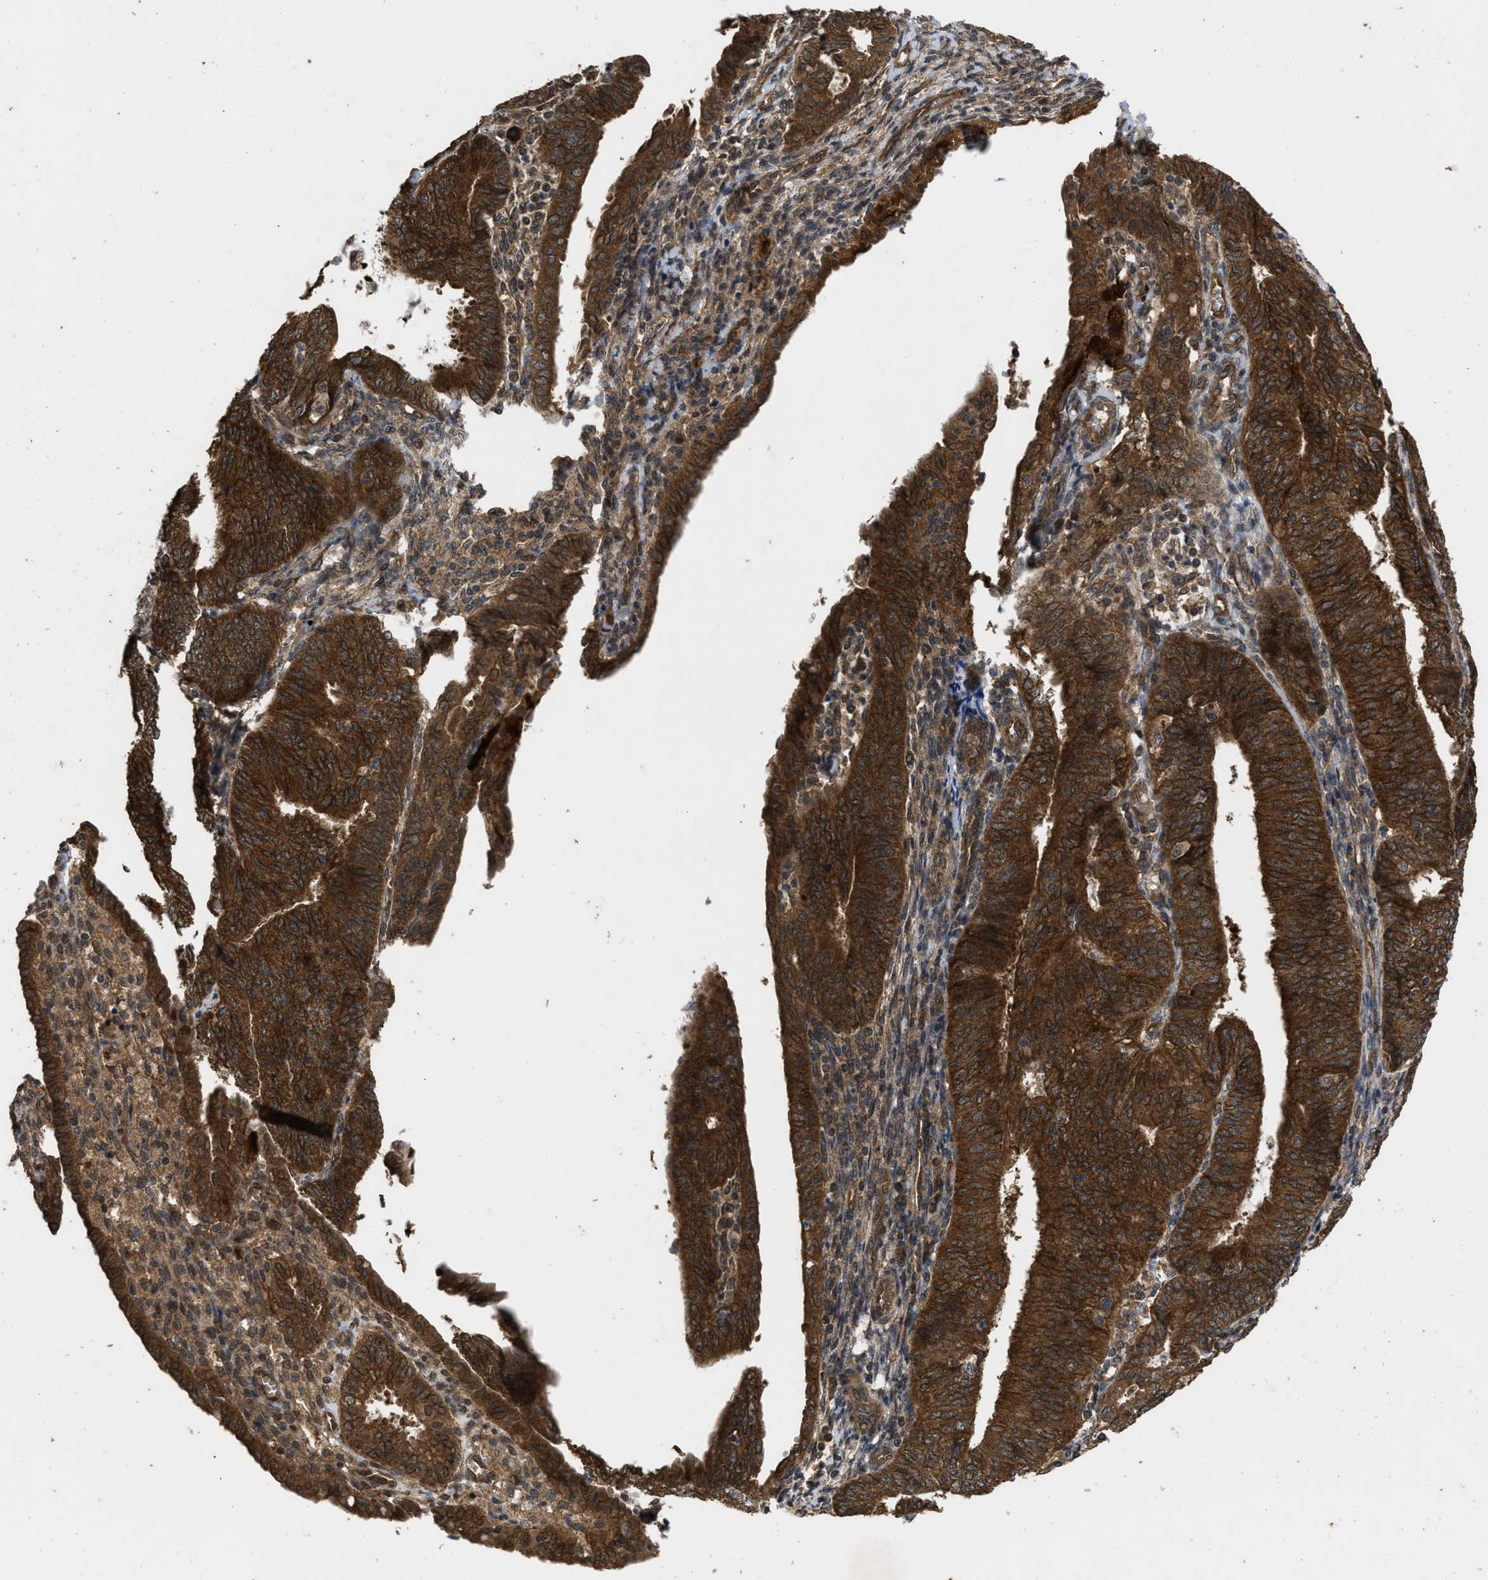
{"staining": {"intensity": "strong", "quantity": ">75%", "location": "cytoplasmic/membranous"}, "tissue": "endometrial cancer", "cell_type": "Tumor cells", "image_type": "cancer", "snomed": [{"axis": "morphology", "description": "Adenocarcinoma, NOS"}, {"axis": "topography", "description": "Endometrium"}], "caption": "Human adenocarcinoma (endometrial) stained with a protein marker exhibits strong staining in tumor cells.", "gene": "FZD6", "patient": {"sex": "female", "age": 58}}